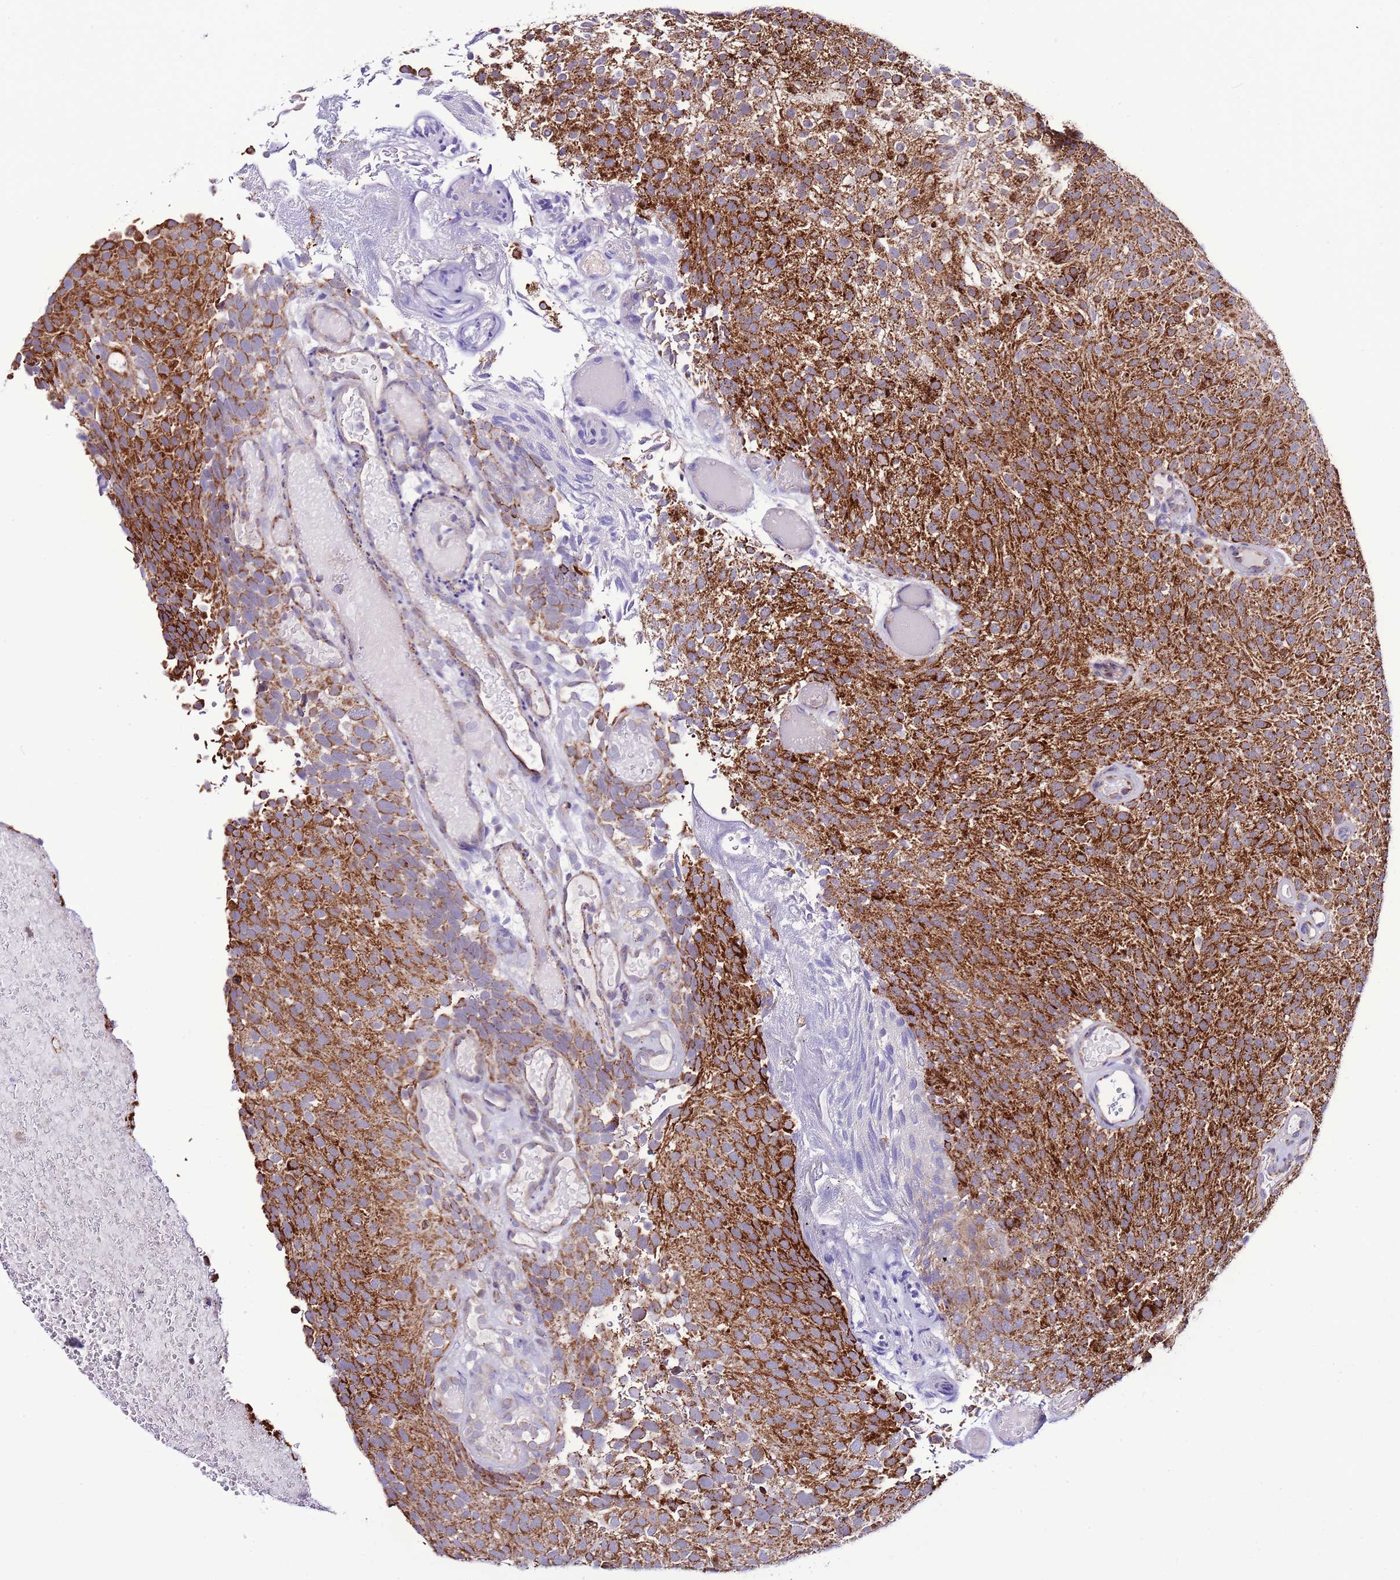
{"staining": {"intensity": "strong", "quantity": ">75%", "location": "cytoplasmic/membranous"}, "tissue": "urothelial cancer", "cell_type": "Tumor cells", "image_type": "cancer", "snomed": [{"axis": "morphology", "description": "Urothelial carcinoma, Low grade"}, {"axis": "topography", "description": "Urinary bladder"}], "caption": "About >75% of tumor cells in low-grade urothelial carcinoma reveal strong cytoplasmic/membranous protein expression as visualized by brown immunohistochemical staining.", "gene": "UEVLD", "patient": {"sex": "male", "age": 78}}